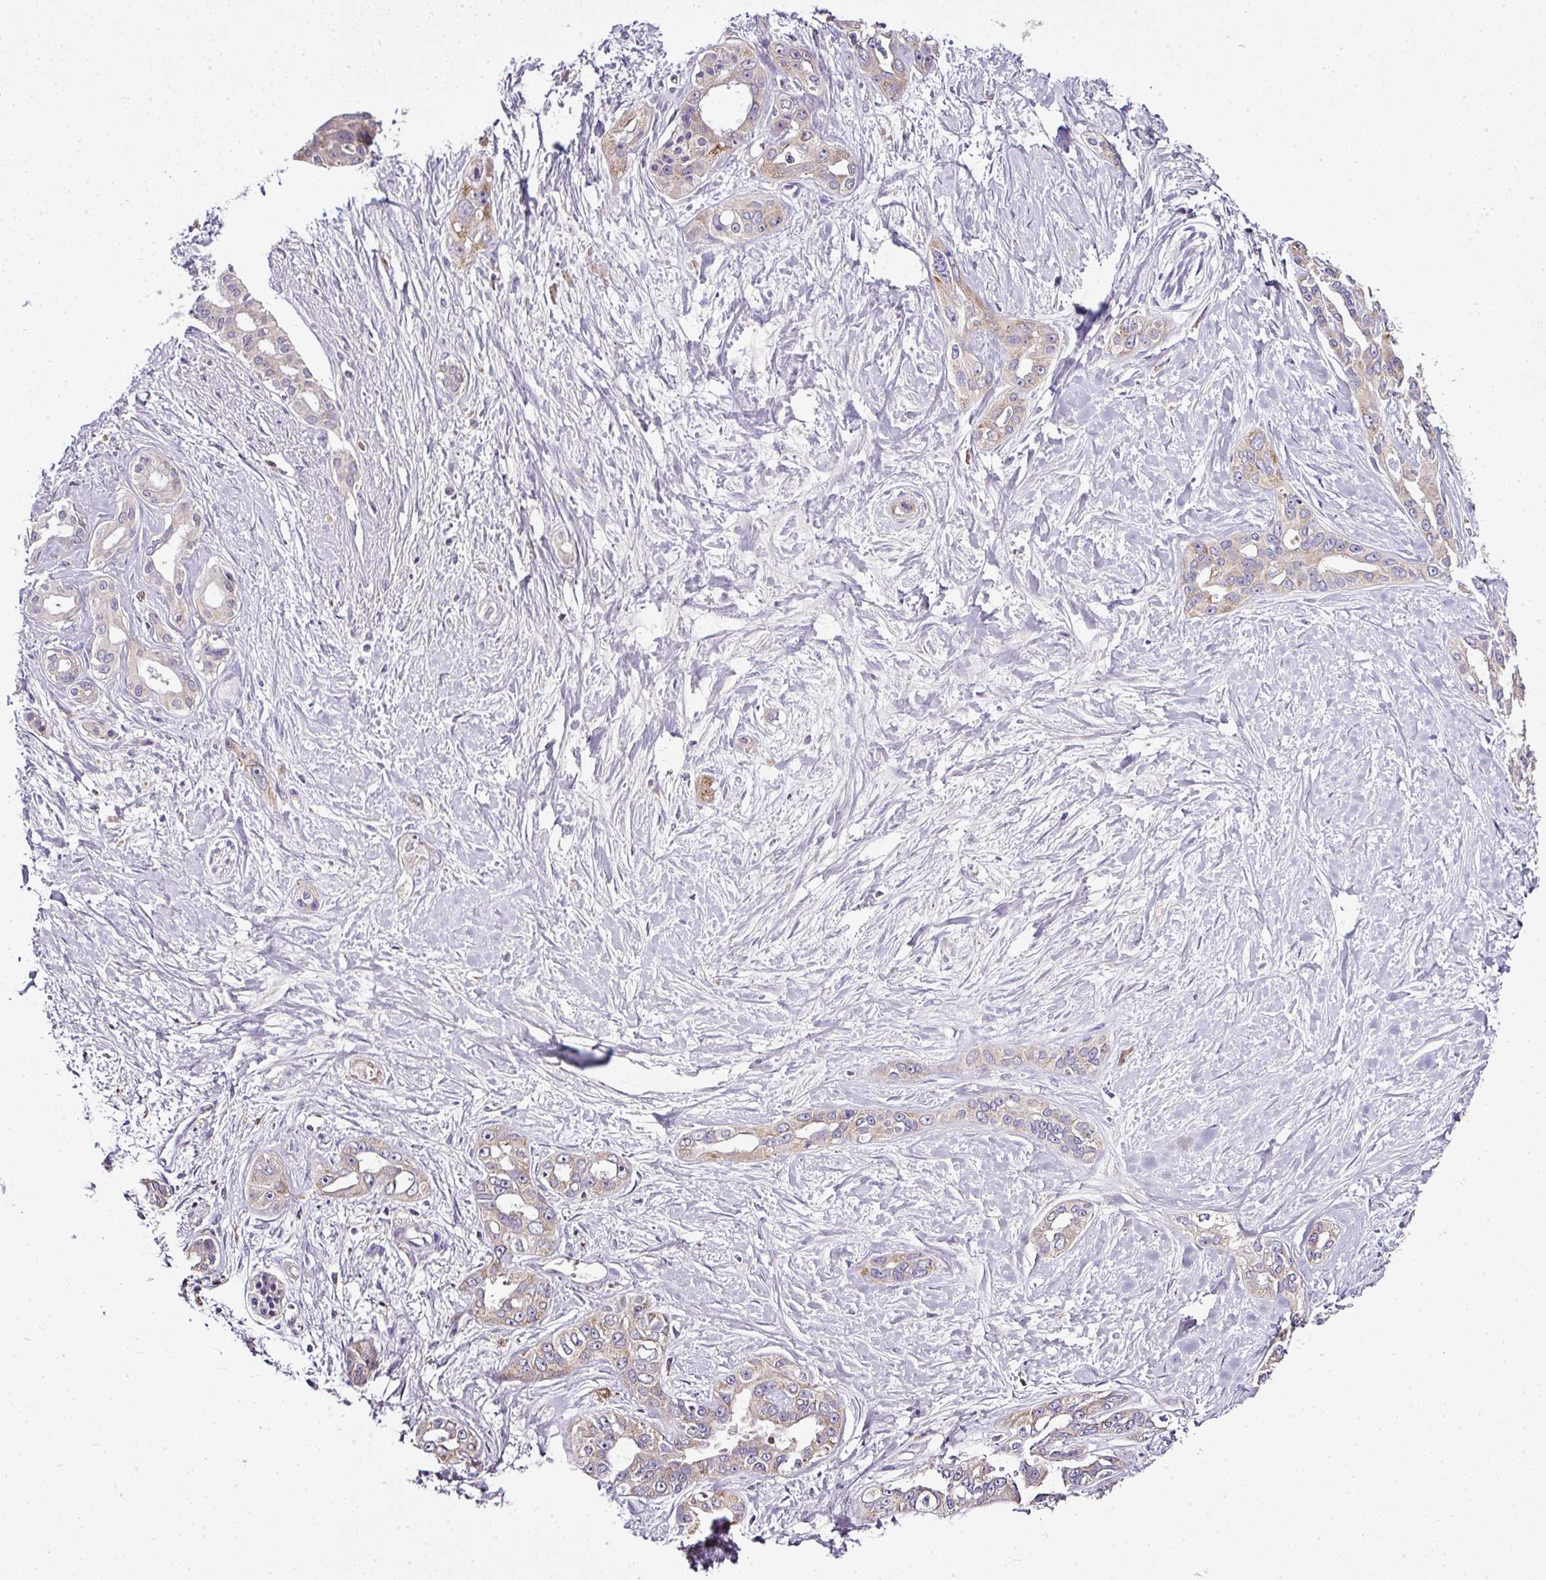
{"staining": {"intensity": "weak", "quantity": ">75%", "location": "cytoplasmic/membranous"}, "tissue": "pancreatic cancer", "cell_type": "Tumor cells", "image_type": "cancer", "snomed": [{"axis": "morphology", "description": "Adenocarcinoma, NOS"}, {"axis": "topography", "description": "Pancreas"}], "caption": "The image exhibits a brown stain indicating the presence of a protein in the cytoplasmic/membranous of tumor cells in pancreatic adenocarcinoma. (Brightfield microscopy of DAB IHC at high magnification).", "gene": "CAB39L", "patient": {"sex": "female", "age": 50}}